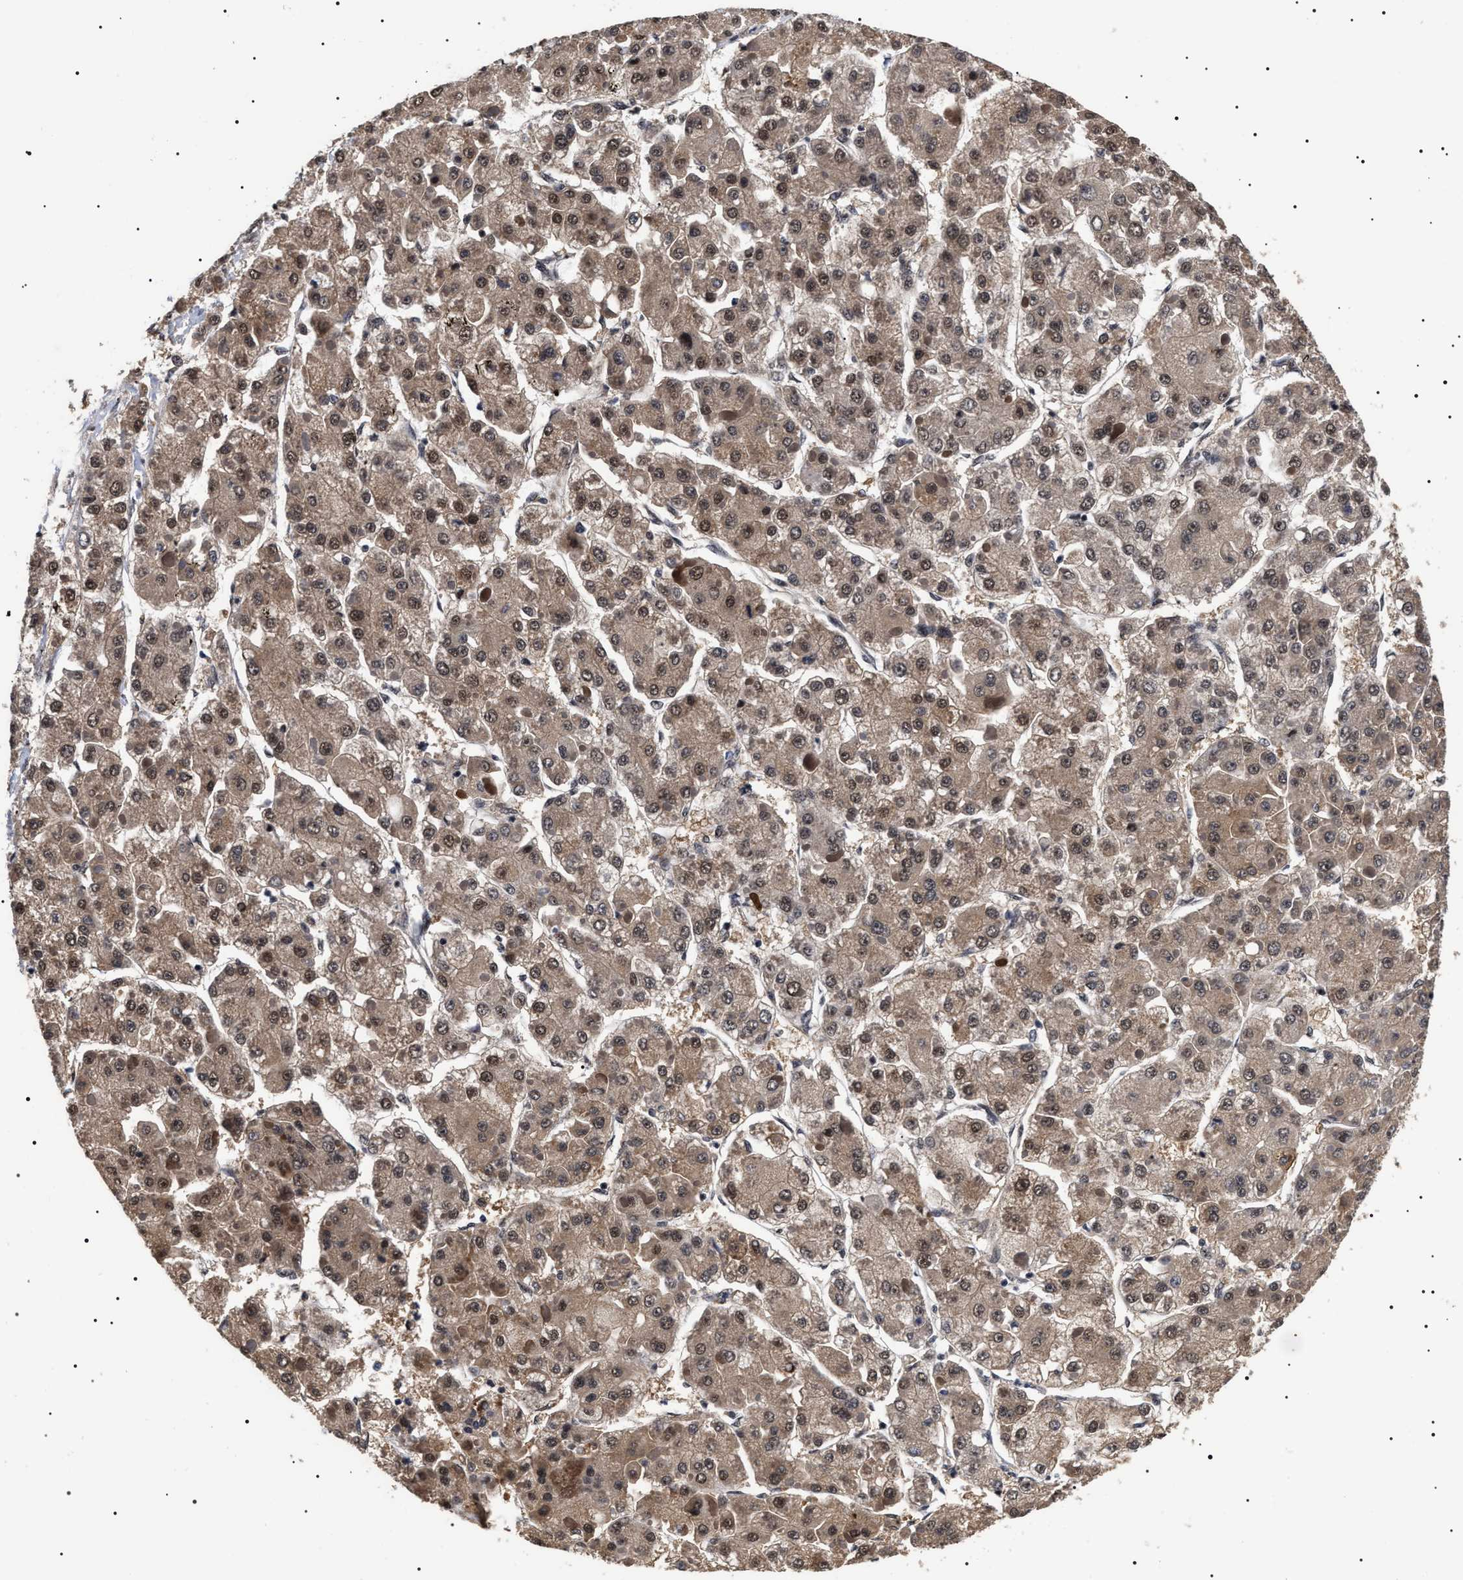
{"staining": {"intensity": "moderate", "quantity": ">75%", "location": "cytoplasmic/membranous,nuclear"}, "tissue": "liver cancer", "cell_type": "Tumor cells", "image_type": "cancer", "snomed": [{"axis": "morphology", "description": "Carcinoma, Hepatocellular, NOS"}, {"axis": "topography", "description": "Liver"}], "caption": "Immunohistochemistry image of neoplastic tissue: human liver cancer stained using IHC reveals medium levels of moderate protein expression localized specifically in the cytoplasmic/membranous and nuclear of tumor cells, appearing as a cytoplasmic/membranous and nuclear brown color.", "gene": "CAAP1", "patient": {"sex": "female", "age": 73}}